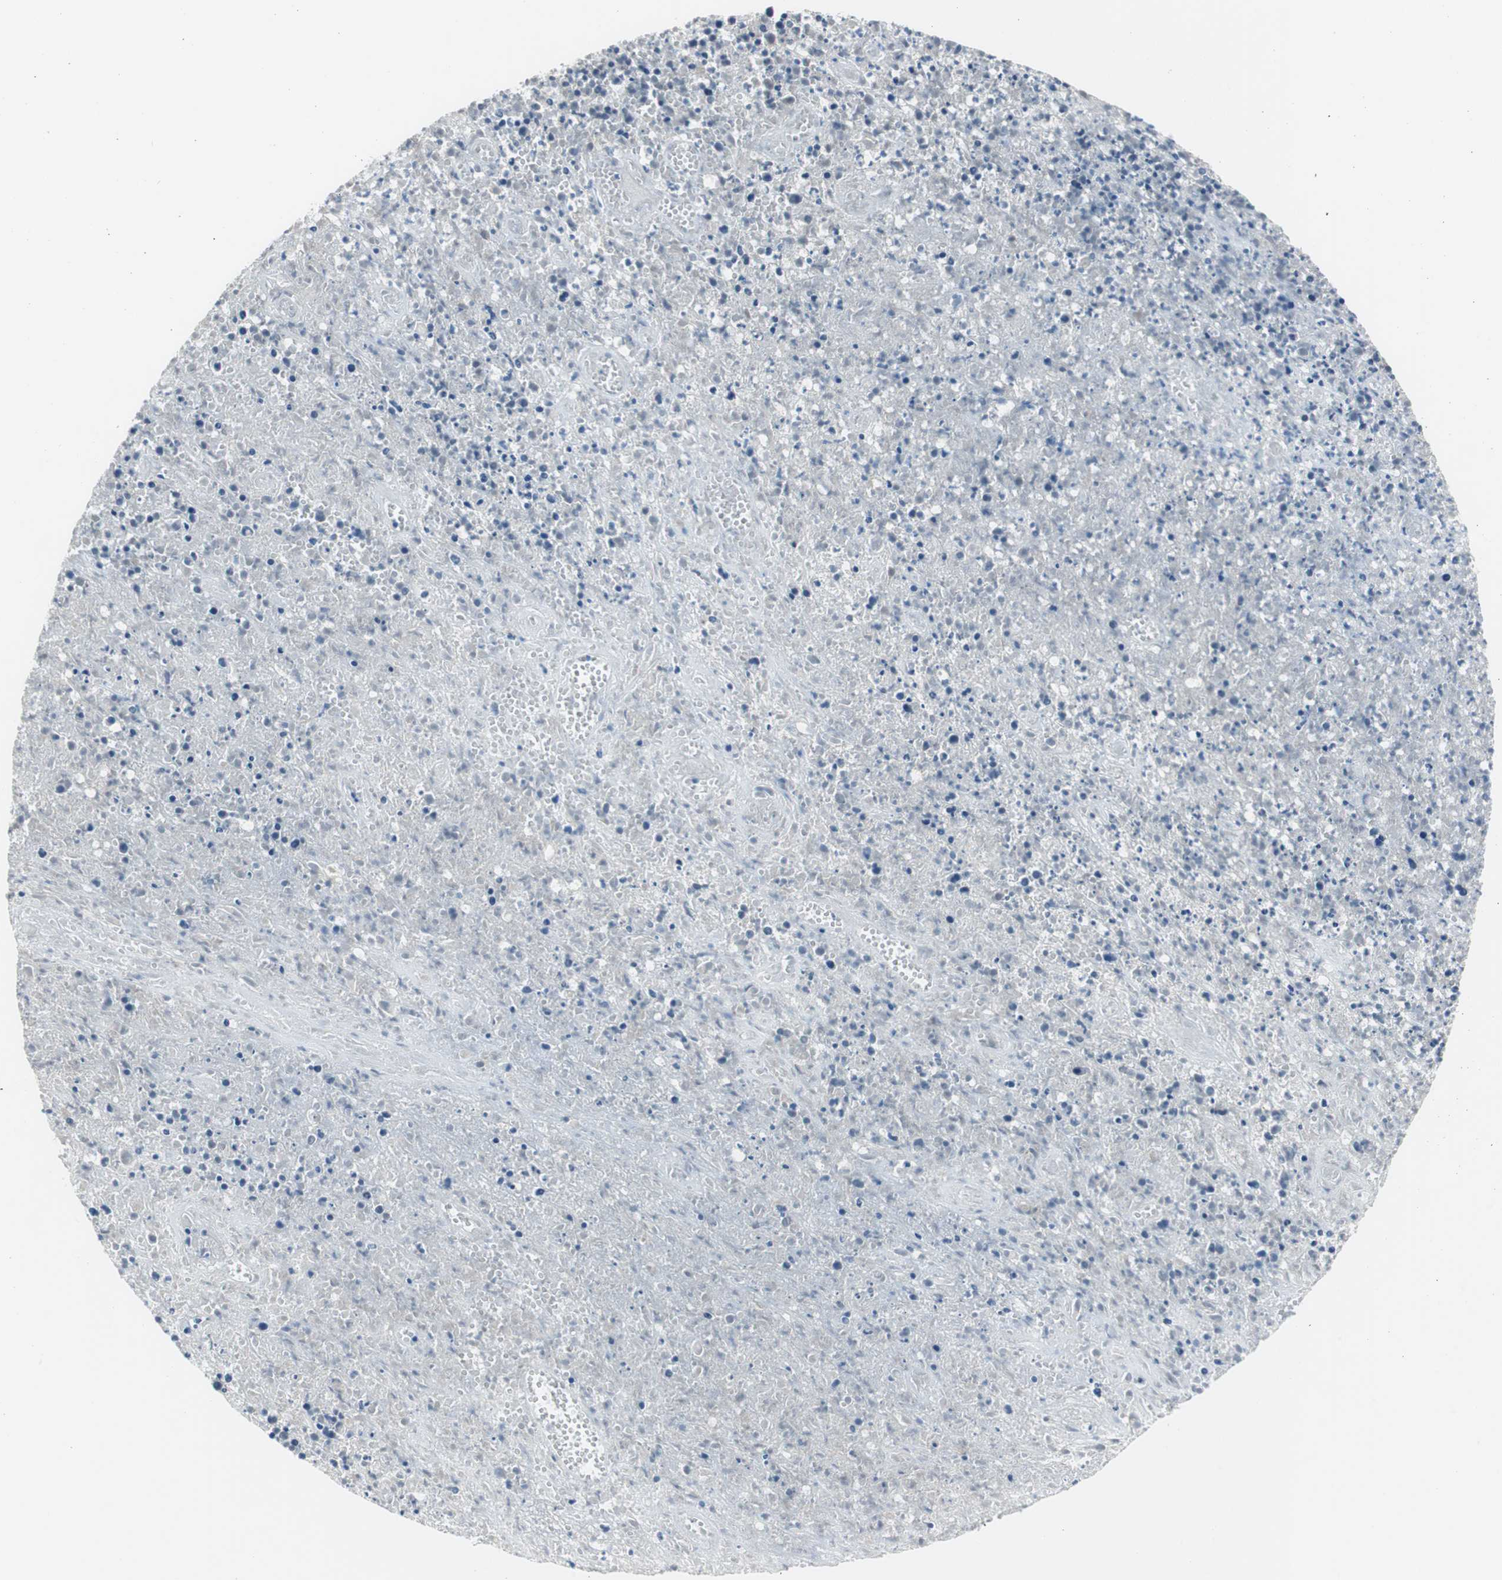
{"staining": {"intensity": "weak", "quantity": "25%-75%", "location": "cytoplasmic/membranous"}, "tissue": "lymphoma", "cell_type": "Tumor cells", "image_type": "cancer", "snomed": [{"axis": "morphology", "description": "Malignant lymphoma, non-Hodgkin's type, High grade"}, {"axis": "topography", "description": "Lymph node"}], "caption": "Malignant lymphoma, non-Hodgkin's type (high-grade) stained with DAB (3,3'-diaminobenzidine) immunohistochemistry (IHC) demonstrates low levels of weak cytoplasmic/membranous expression in approximately 25%-75% of tumor cells.", "gene": "PLAA", "patient": {"sex": "female", "age": 84}}